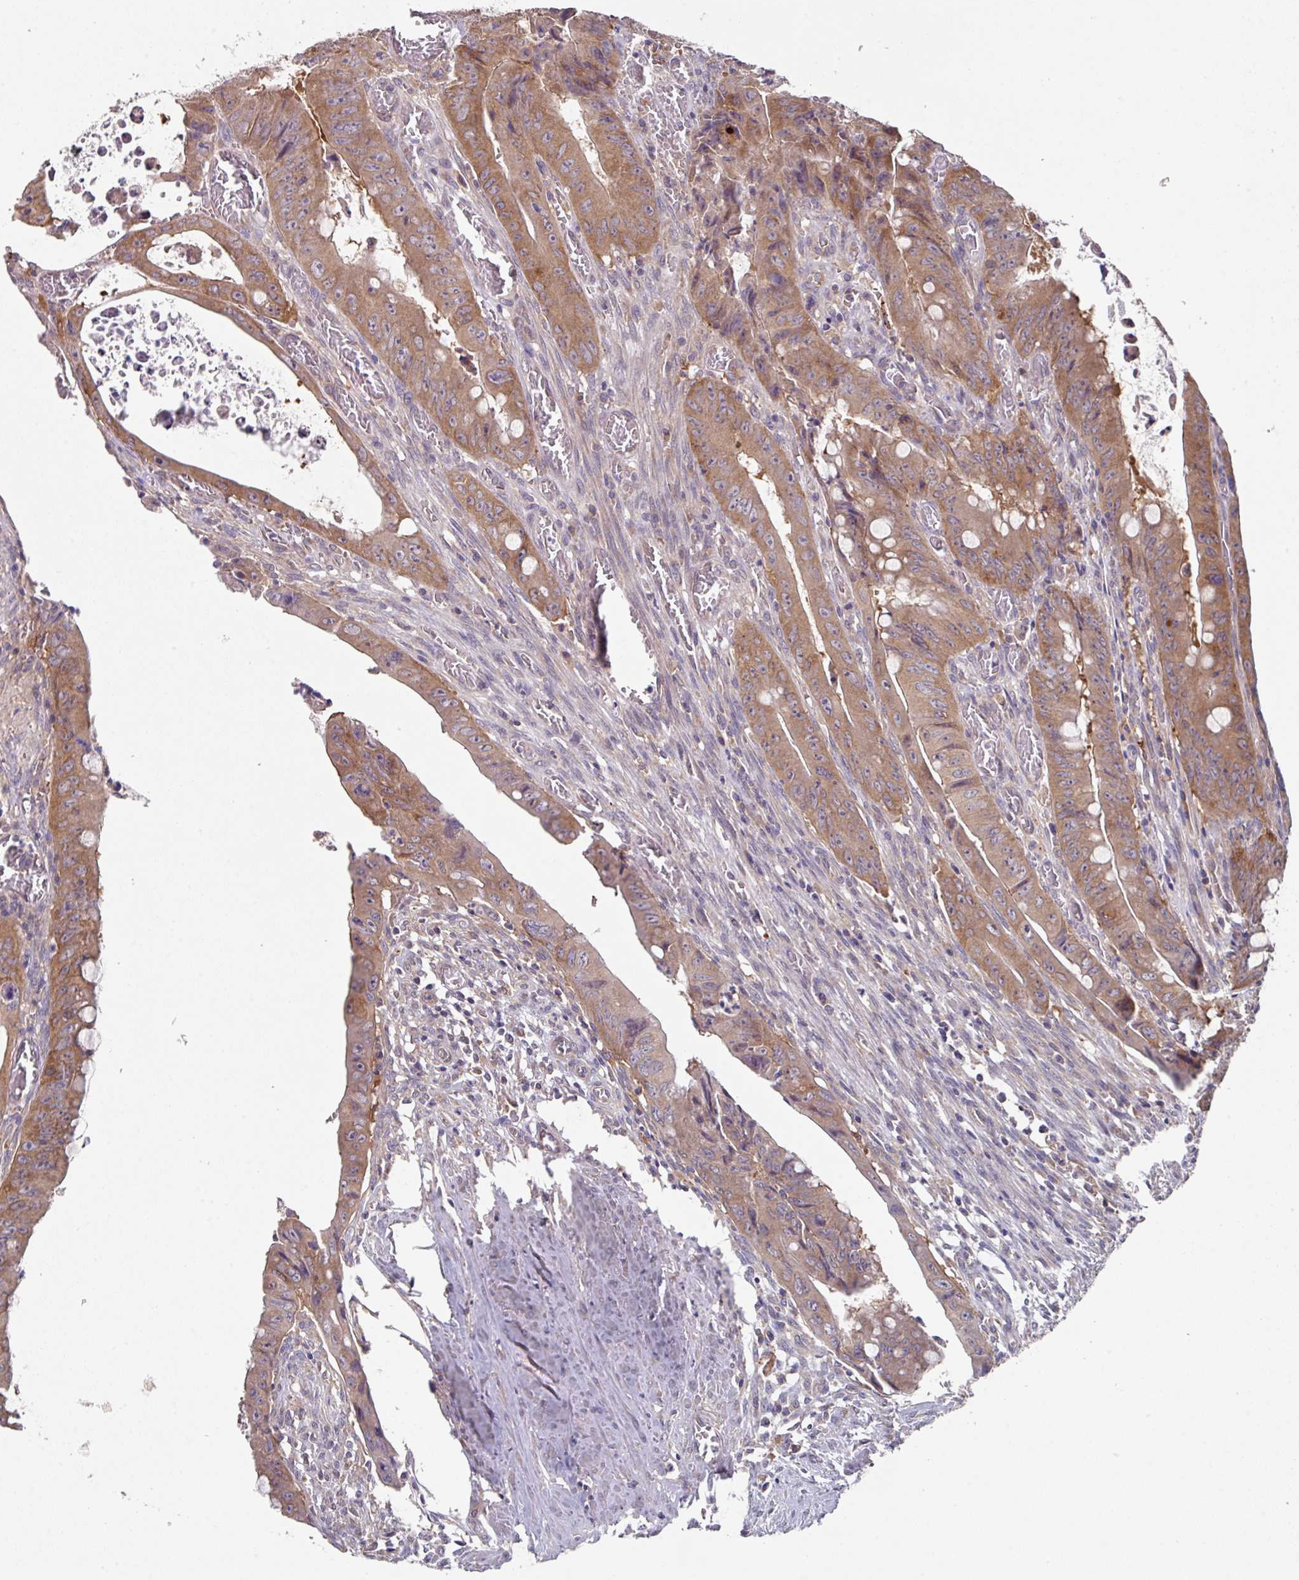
{"staining": {"intensity": "moderate", "quantity": ">75%", "location": "cytoplasmic/membranous"}, "tissue": "colorectal cancer", "cell_type": "Tumor cells", "image_type": "cancer", "snomed": [{"axis": "morphology", "description": "Adenocarcinoma, NOS"}, {"axis": "topography", "description": "Rectum"}], "caption": "A photomicrograph of adenocarcinoma (colorectal) stained for a protein exhibits moderate cytoplasmic/membranous brown staining in tumor cells.", "gene": "EIF4B", "patient": {"sex": "male", "age": 78}}